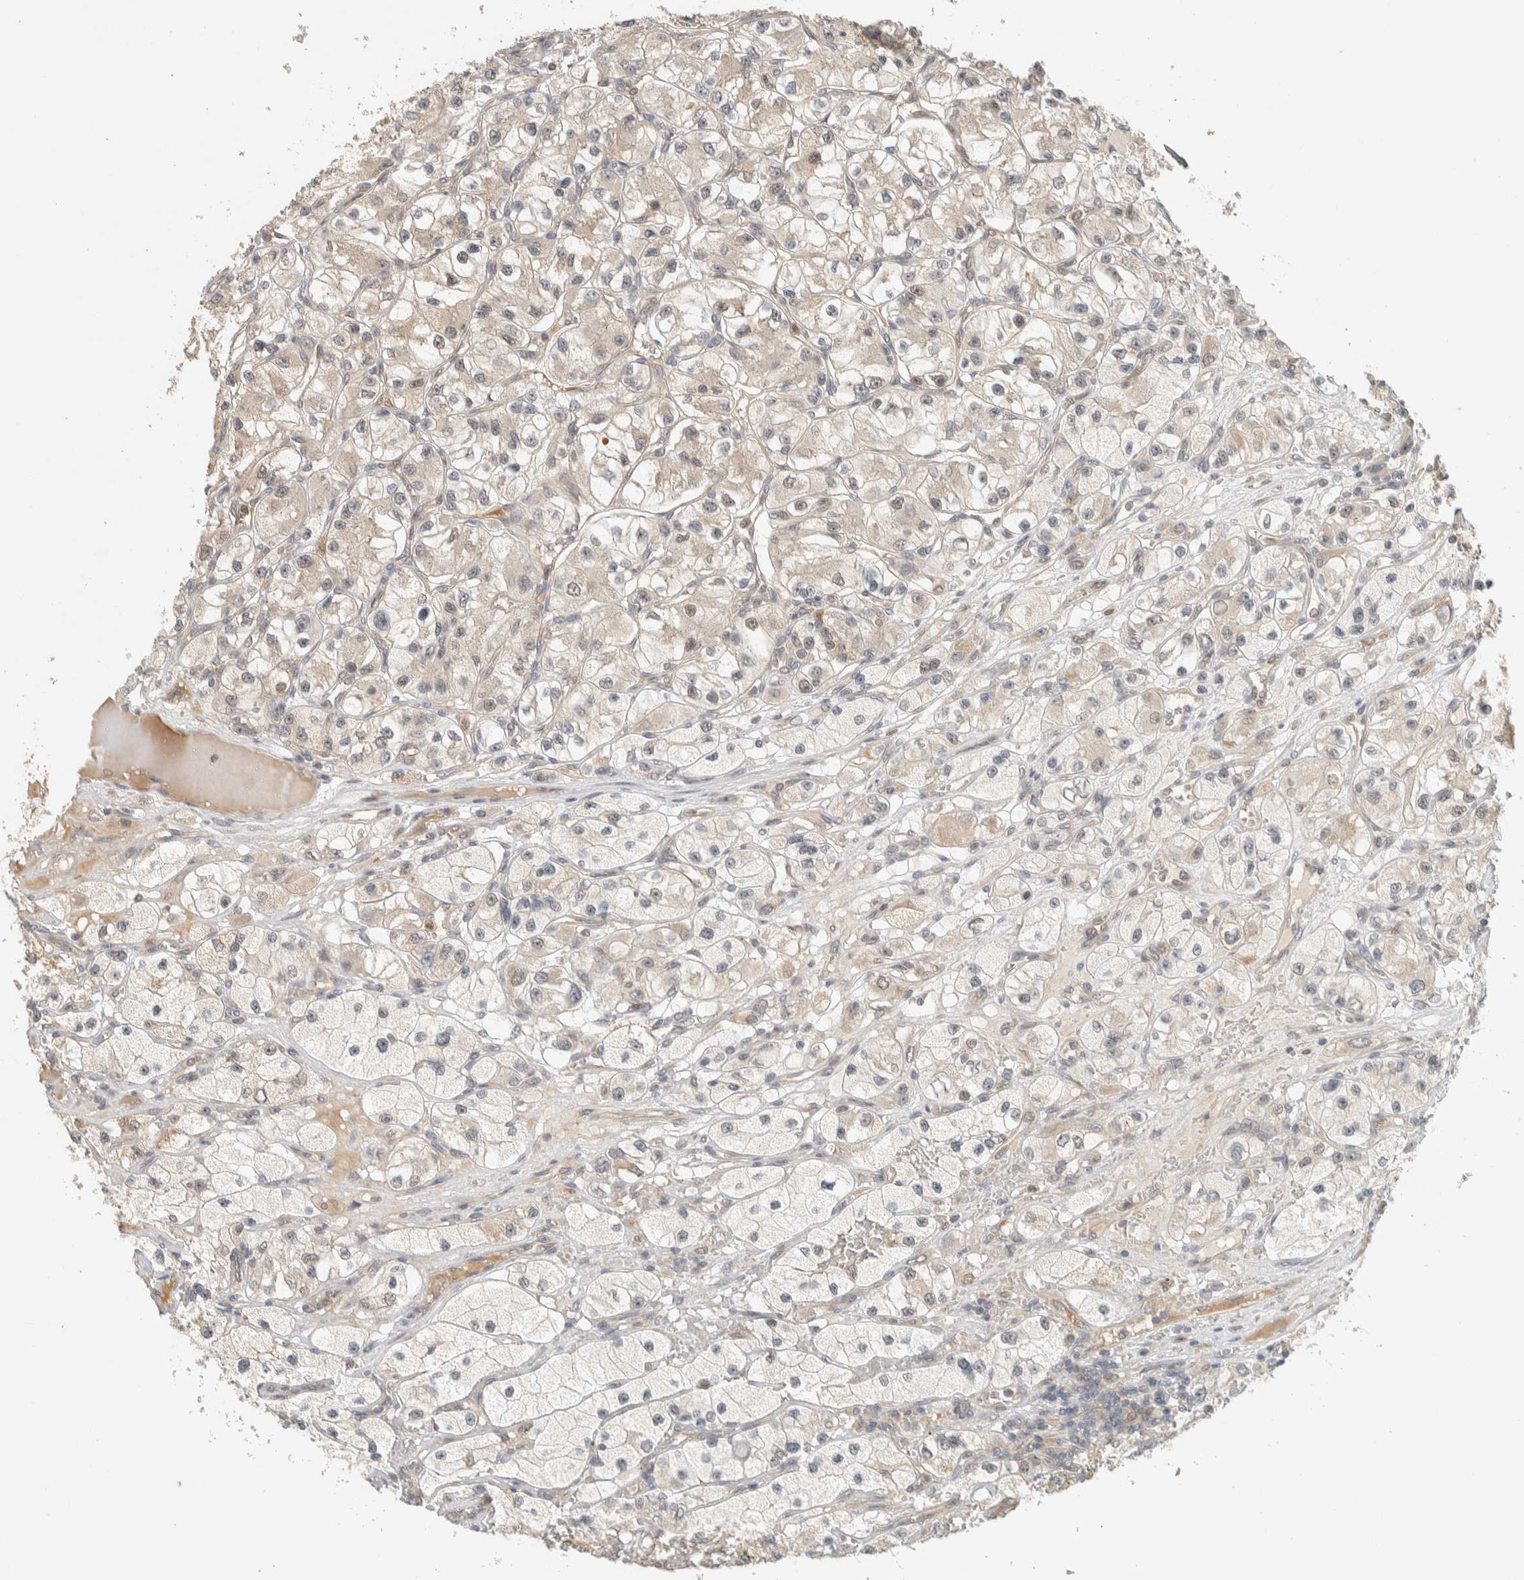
{"staining": {"intensity": "weak", "quantity": "25%-75%", "location": "nuclear"}, "tissue": "renal cancer", "cell_type": "Tumor cells", "image_type": "cancer", "snomed": [{"axis": "morphology", "description": "Adenocarcinoma, NOS"}, {"axis": "topography", "description": "Kidney"}], "caption": "IHC of human renal cancer reveals low levels of weak nuclear expression in about 25%-75% of tumor cells. (Brightfield microscopy of DAB IHC at high magnification).", "gene": "ADSS2", "patient": {"sex": "female", "age": 57}}